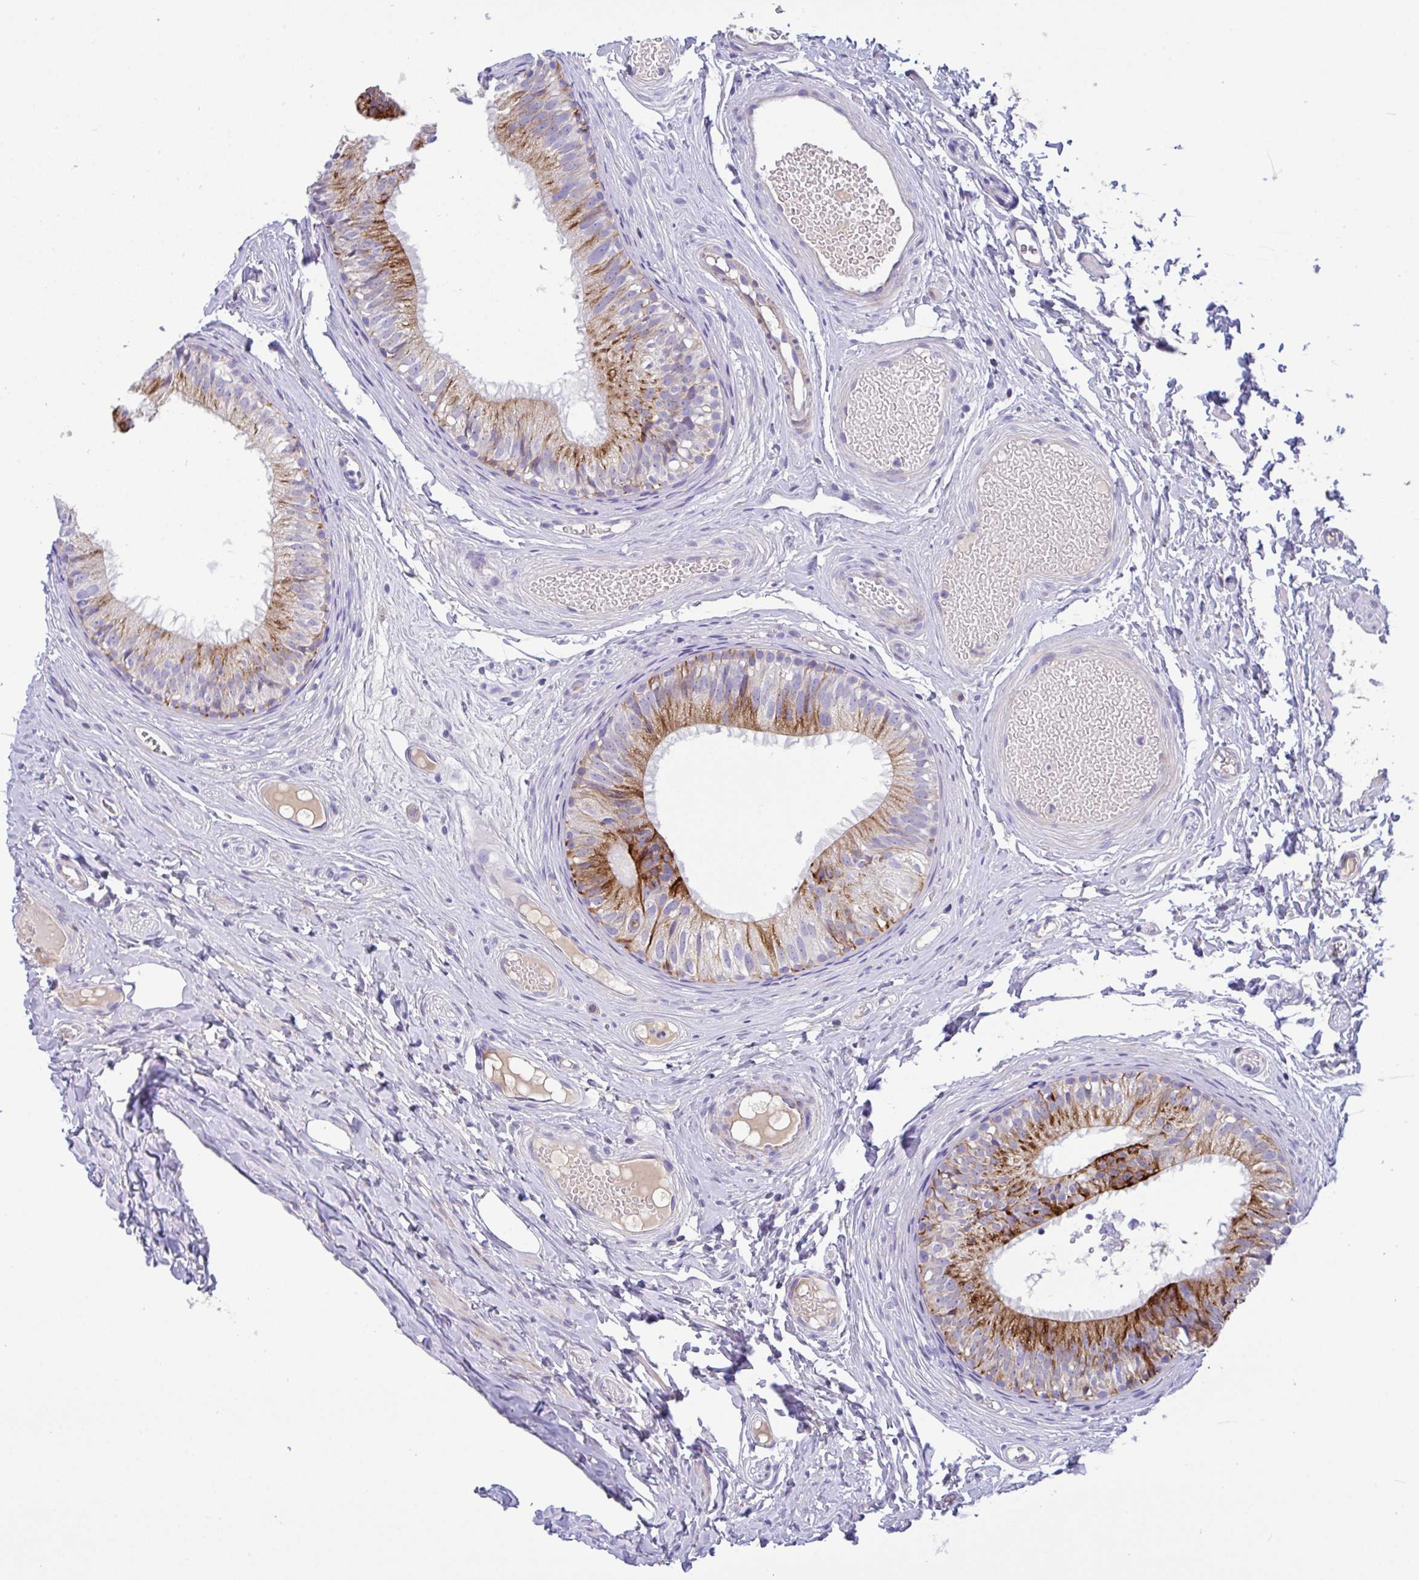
{"staining": {"intensity": "strong", "quantity": "<25%", "location": "cytoplasmic/membranous"}, "tissue": "epididymis", "cell_type": "Glandular cells", "image_type": "normal", "snomed": [{"axis": "morphology", "description": "Normal tissue, NOS"}, {"axis": "morphology", "description": "Seminoma, NOS"}, {"axis": "topography", "description": "Testis"}, {"axis": "topography", "description": "Epididymis"}], "caption": "Protein expression analysis of unremarkable epididymis exhibits strong cytoplasmic/membranous expression in about <25% of glandular cells.", "gene": "FBXL20", "patient": {"sex": "male", "age": 34}}